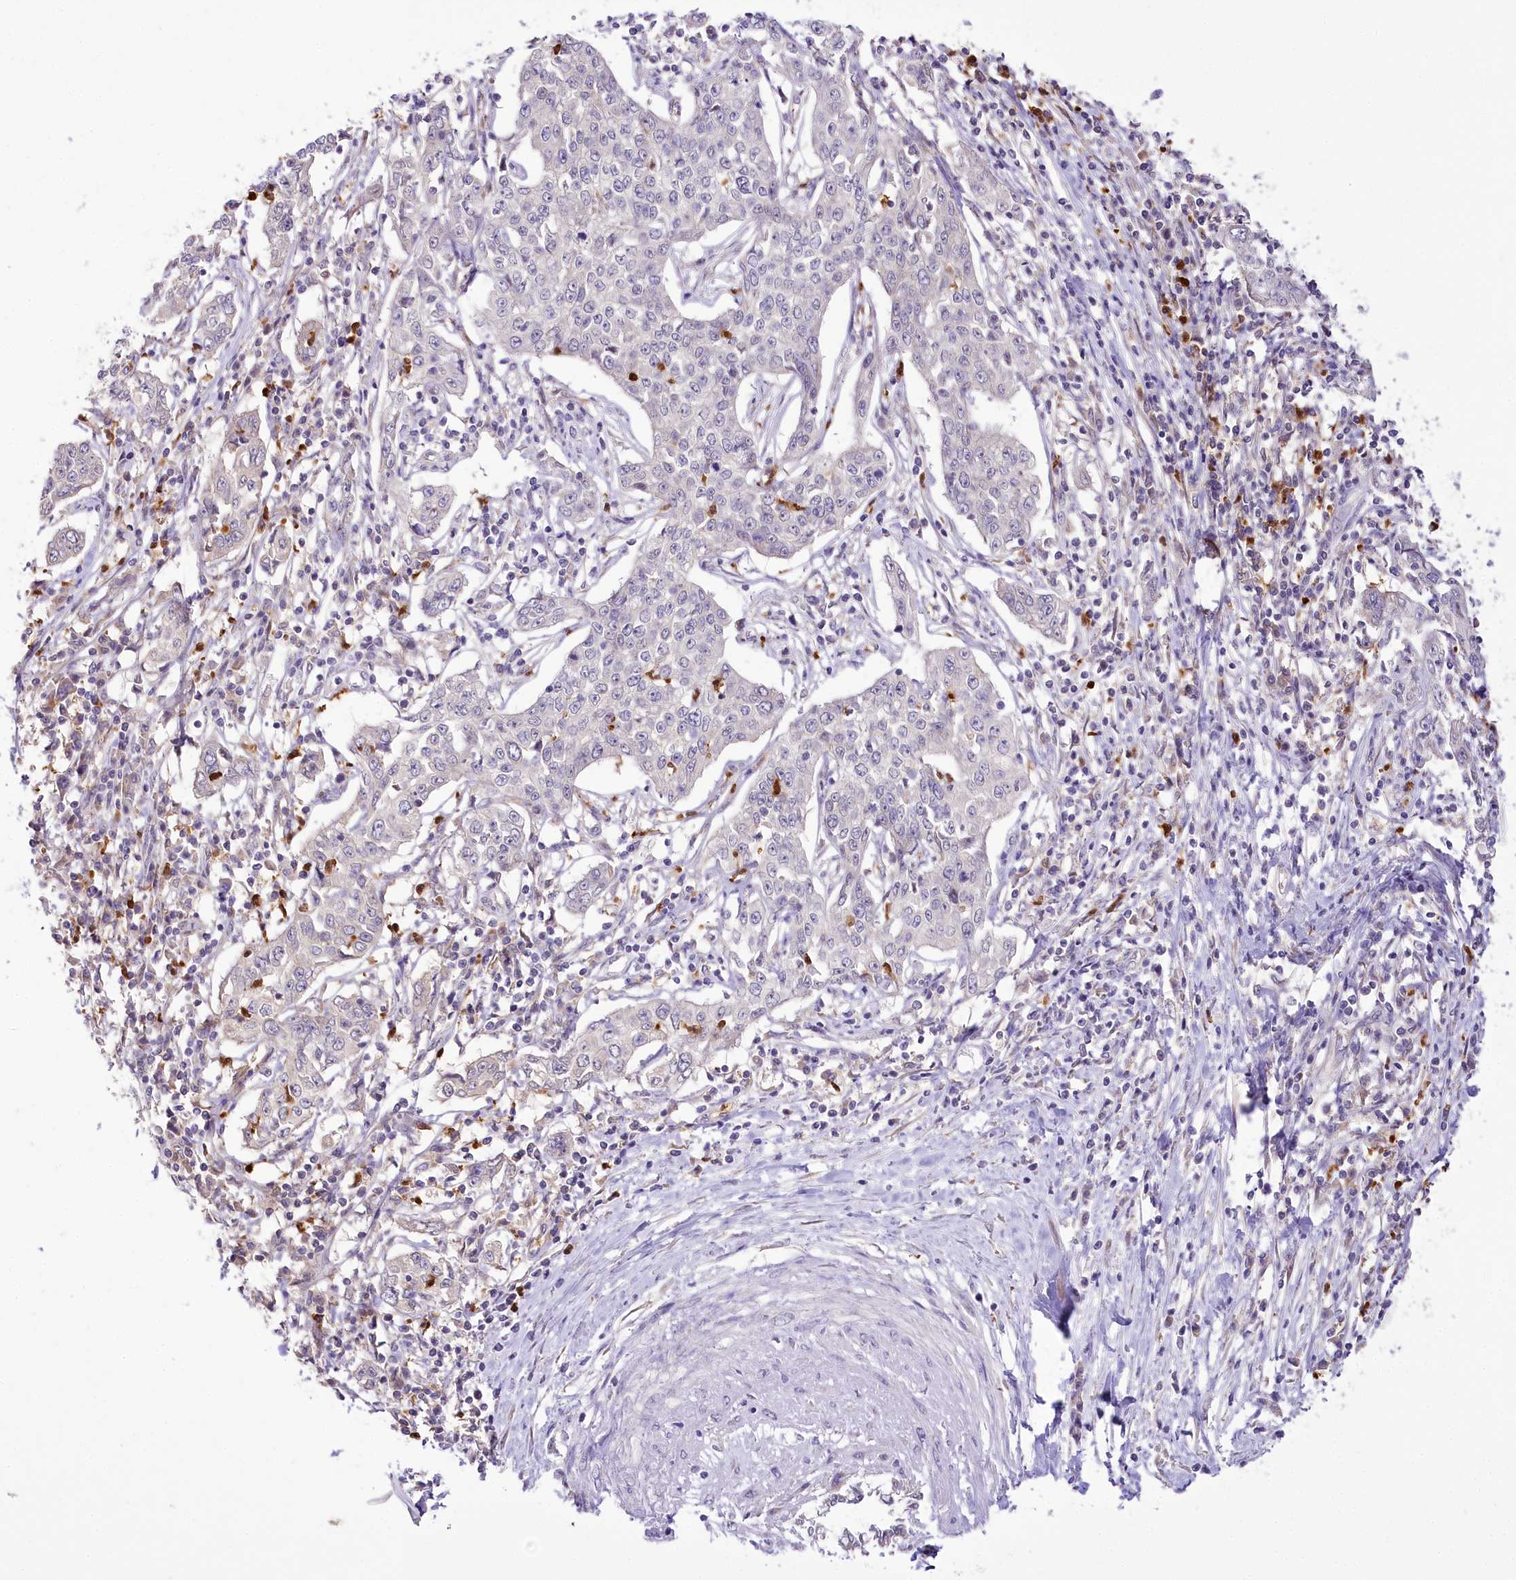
{"staining": {"intensity": "negative", "quantity": "none", "location": "none"}, "tissue": "cervical cancer", "cell_type": "Tumor cells", "image_type": "cancer", "snomed": [{"axis": "morphology", "description": "Squamous cell carcinoma, NOS"}, {"axis": "topography", "description": "Cervix"}], "caption": "High power microscopy histopathology image of an immunohistochemistry (IHC) histopathology image of cervical cancer, revealing no significant staining in tumor cells. Nuclei are stained in blue.", "gene": "DPYD", "patient": {"sex": "female", "age": 35}}